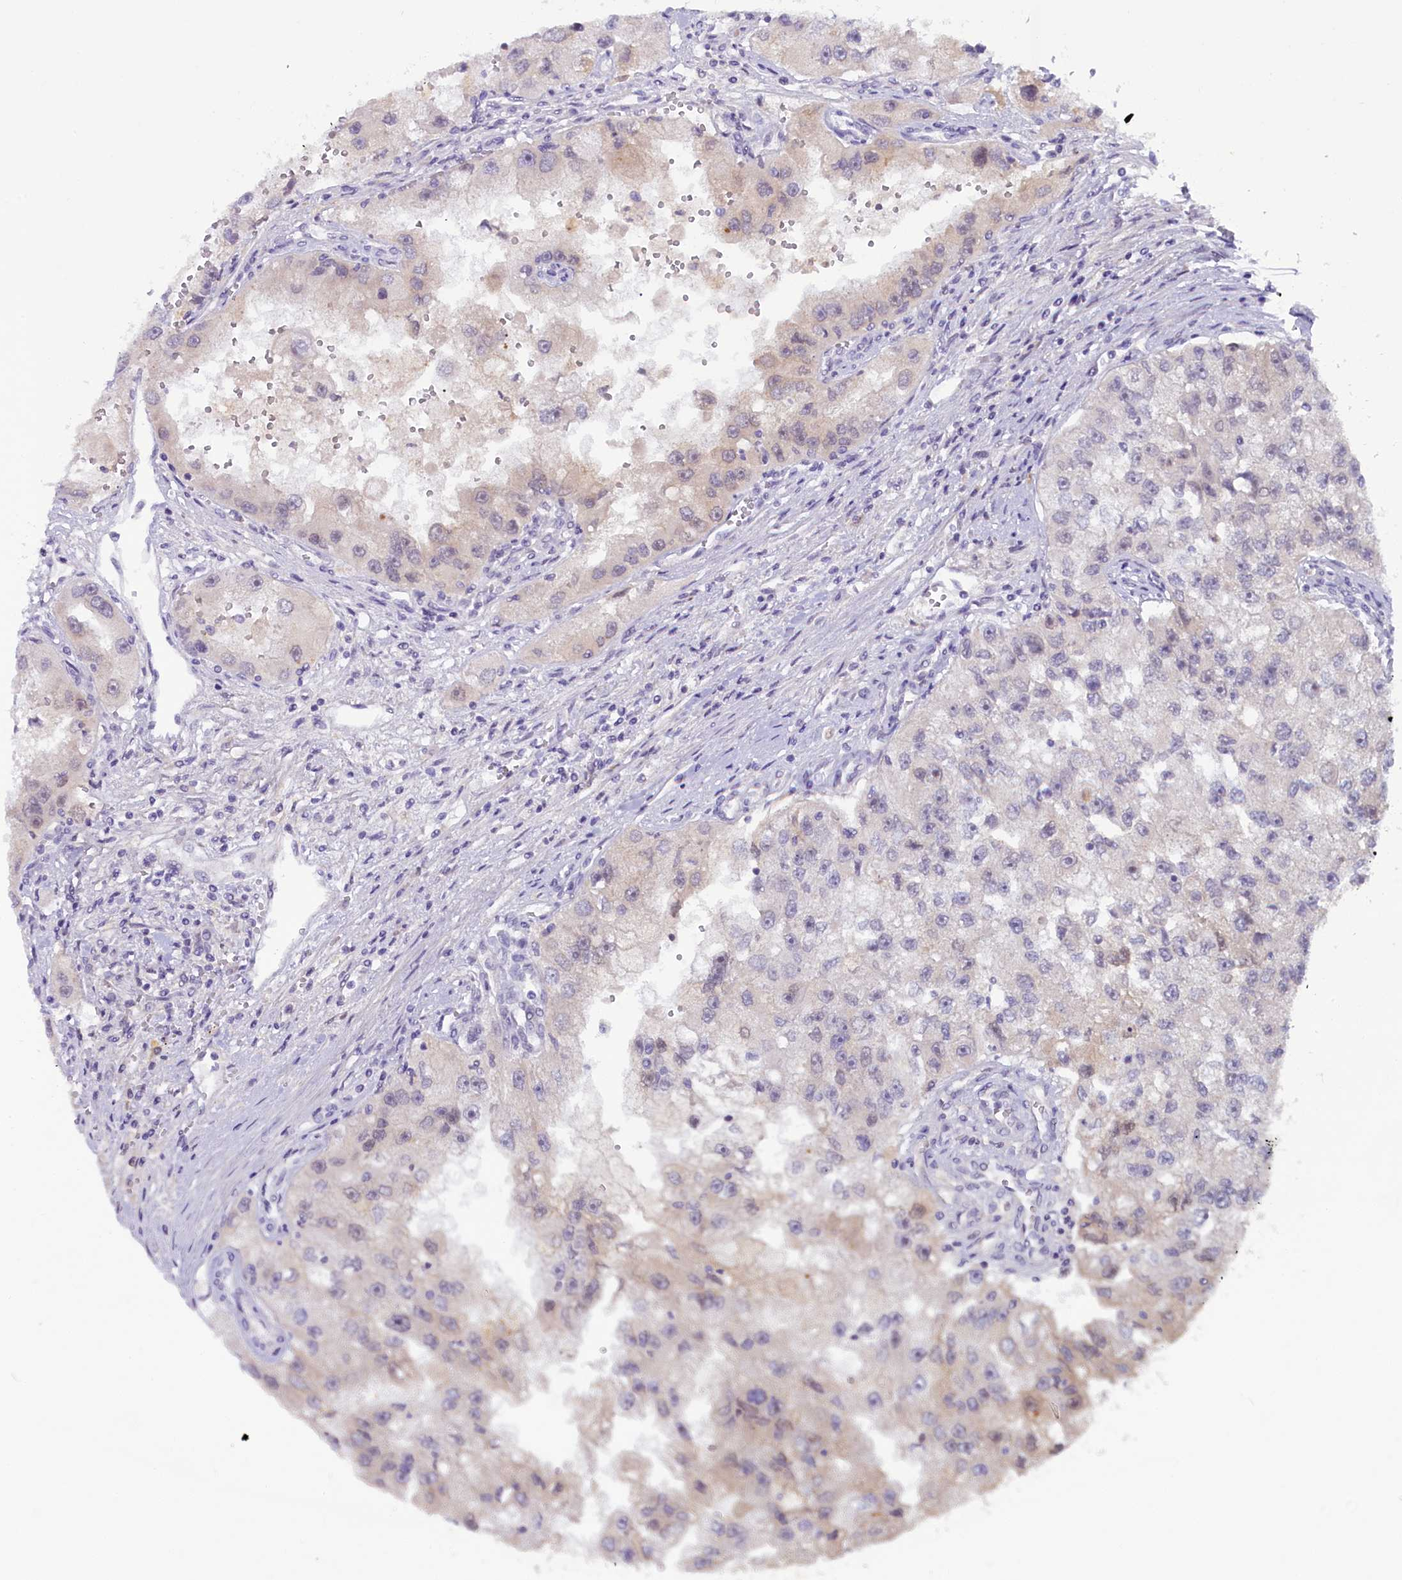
{"staining": {"intensity": "weak", "quantity": "25%-75%", "location": "cytoplasmic/membranous,nuclear"}, "tissue": "renal cancer", "cell_type": "Tumor cells", "image_type": "cancer", "snomed": [{"axis": "morphology", "description": "Adenocarcinoma, NOS"}, {"axis": "topography", "description": "Kidney"}], "caption": "Immunohistochemical staining of renal cancer displays low levels of weak cytoplasmic/membranous and nuclear expression in approximately 25%-75% of tumor cells.", "gene": "CRAMP1", "patient": {"sex": "male", "age": 63}}